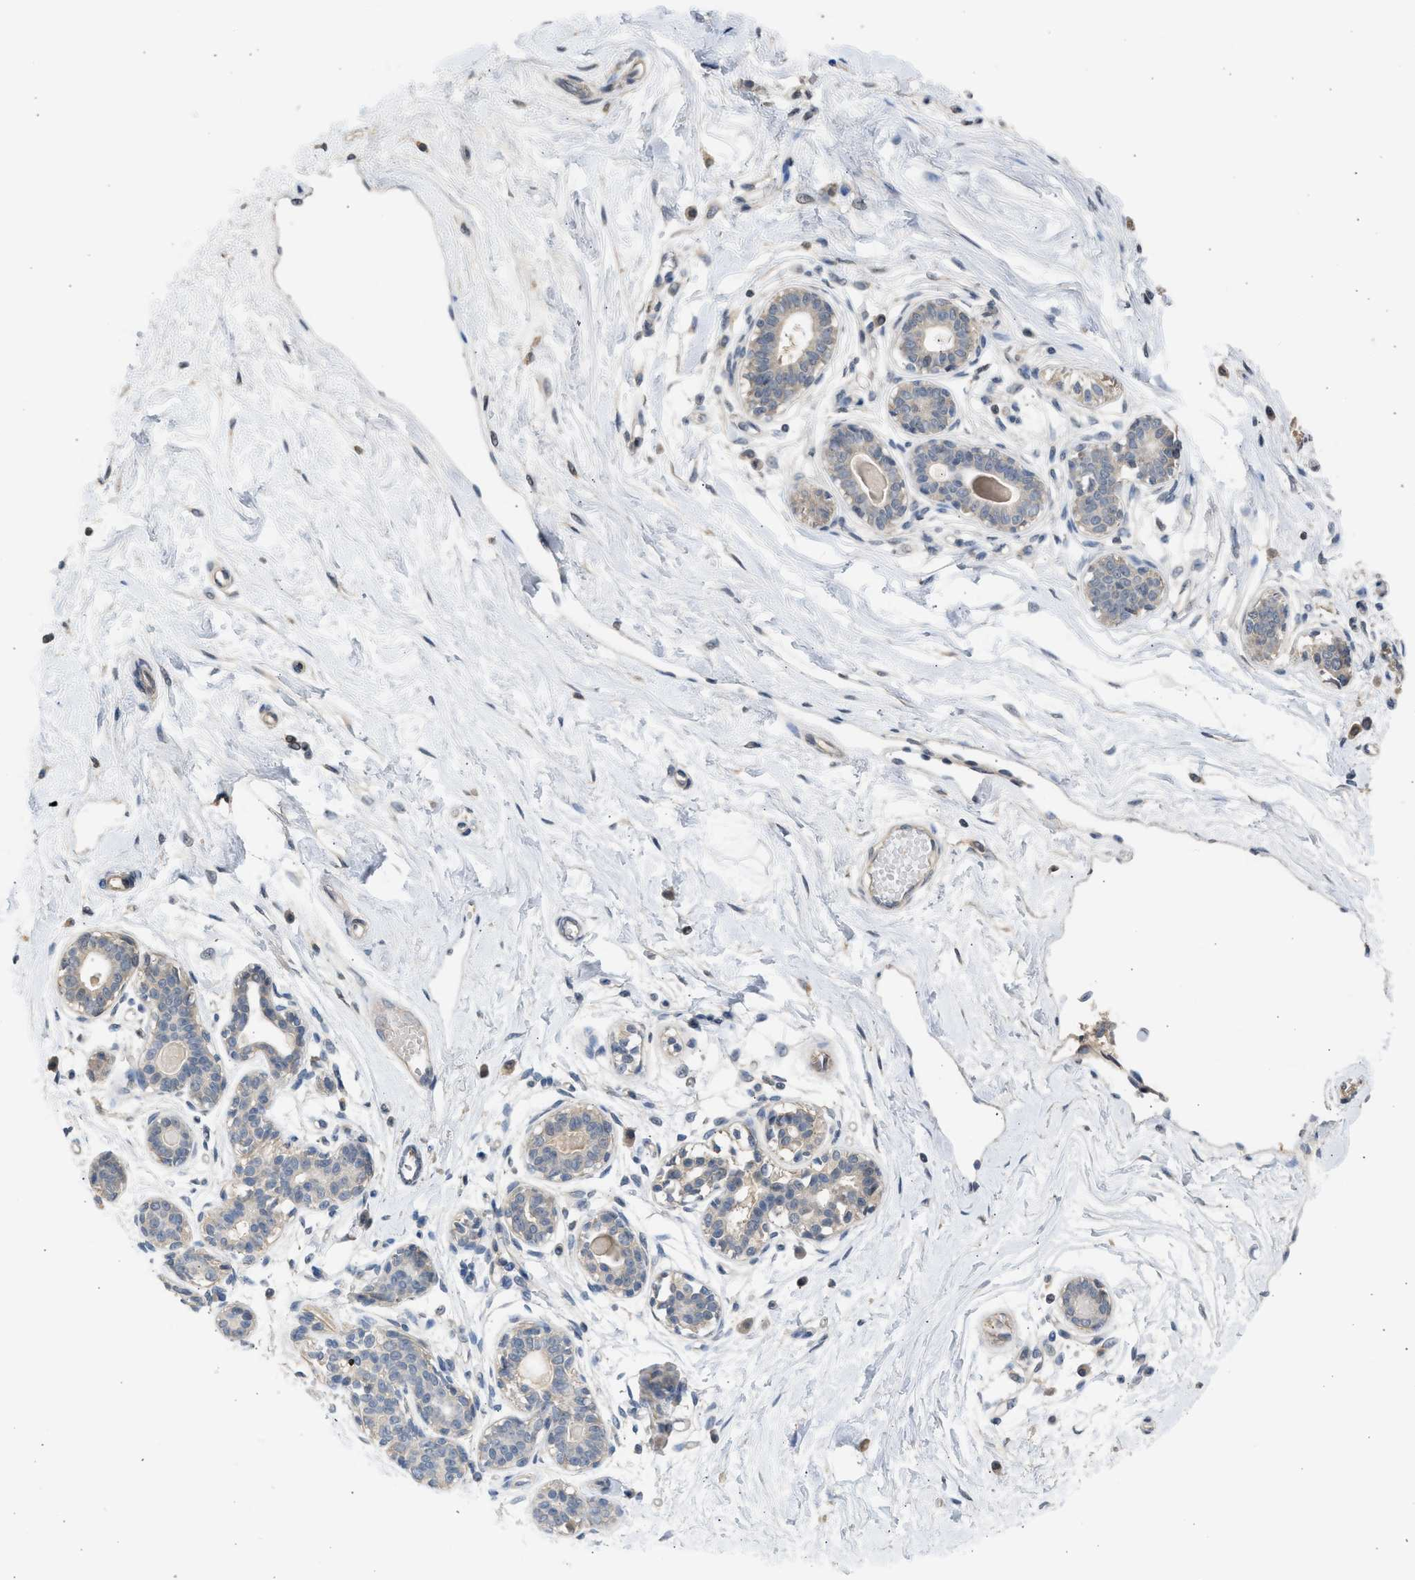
{"staining": {"intensity": "negative", "quantity": "none", "location": "none"}, "tissue": "breast", "cell_type": "Adipocytes", "image_type": "normal", "snomed": [{"axis": "morphology", "description": "Normal tissue, NOS"}, {"axis": "topography", "description": "Breast"}], "caption": "This photomicrograph is of normal breast stained with immunohistochemistry (IHC) to label a protein in brown with the nuclei are counter-stained blue. There is no staining in adipocytes. (Brightfield microscopy of DAB immunohistochemistry (IHC) at high magnification).", "gene": "SULT2A1", "patient": {"sex": "female", "age": 45}}